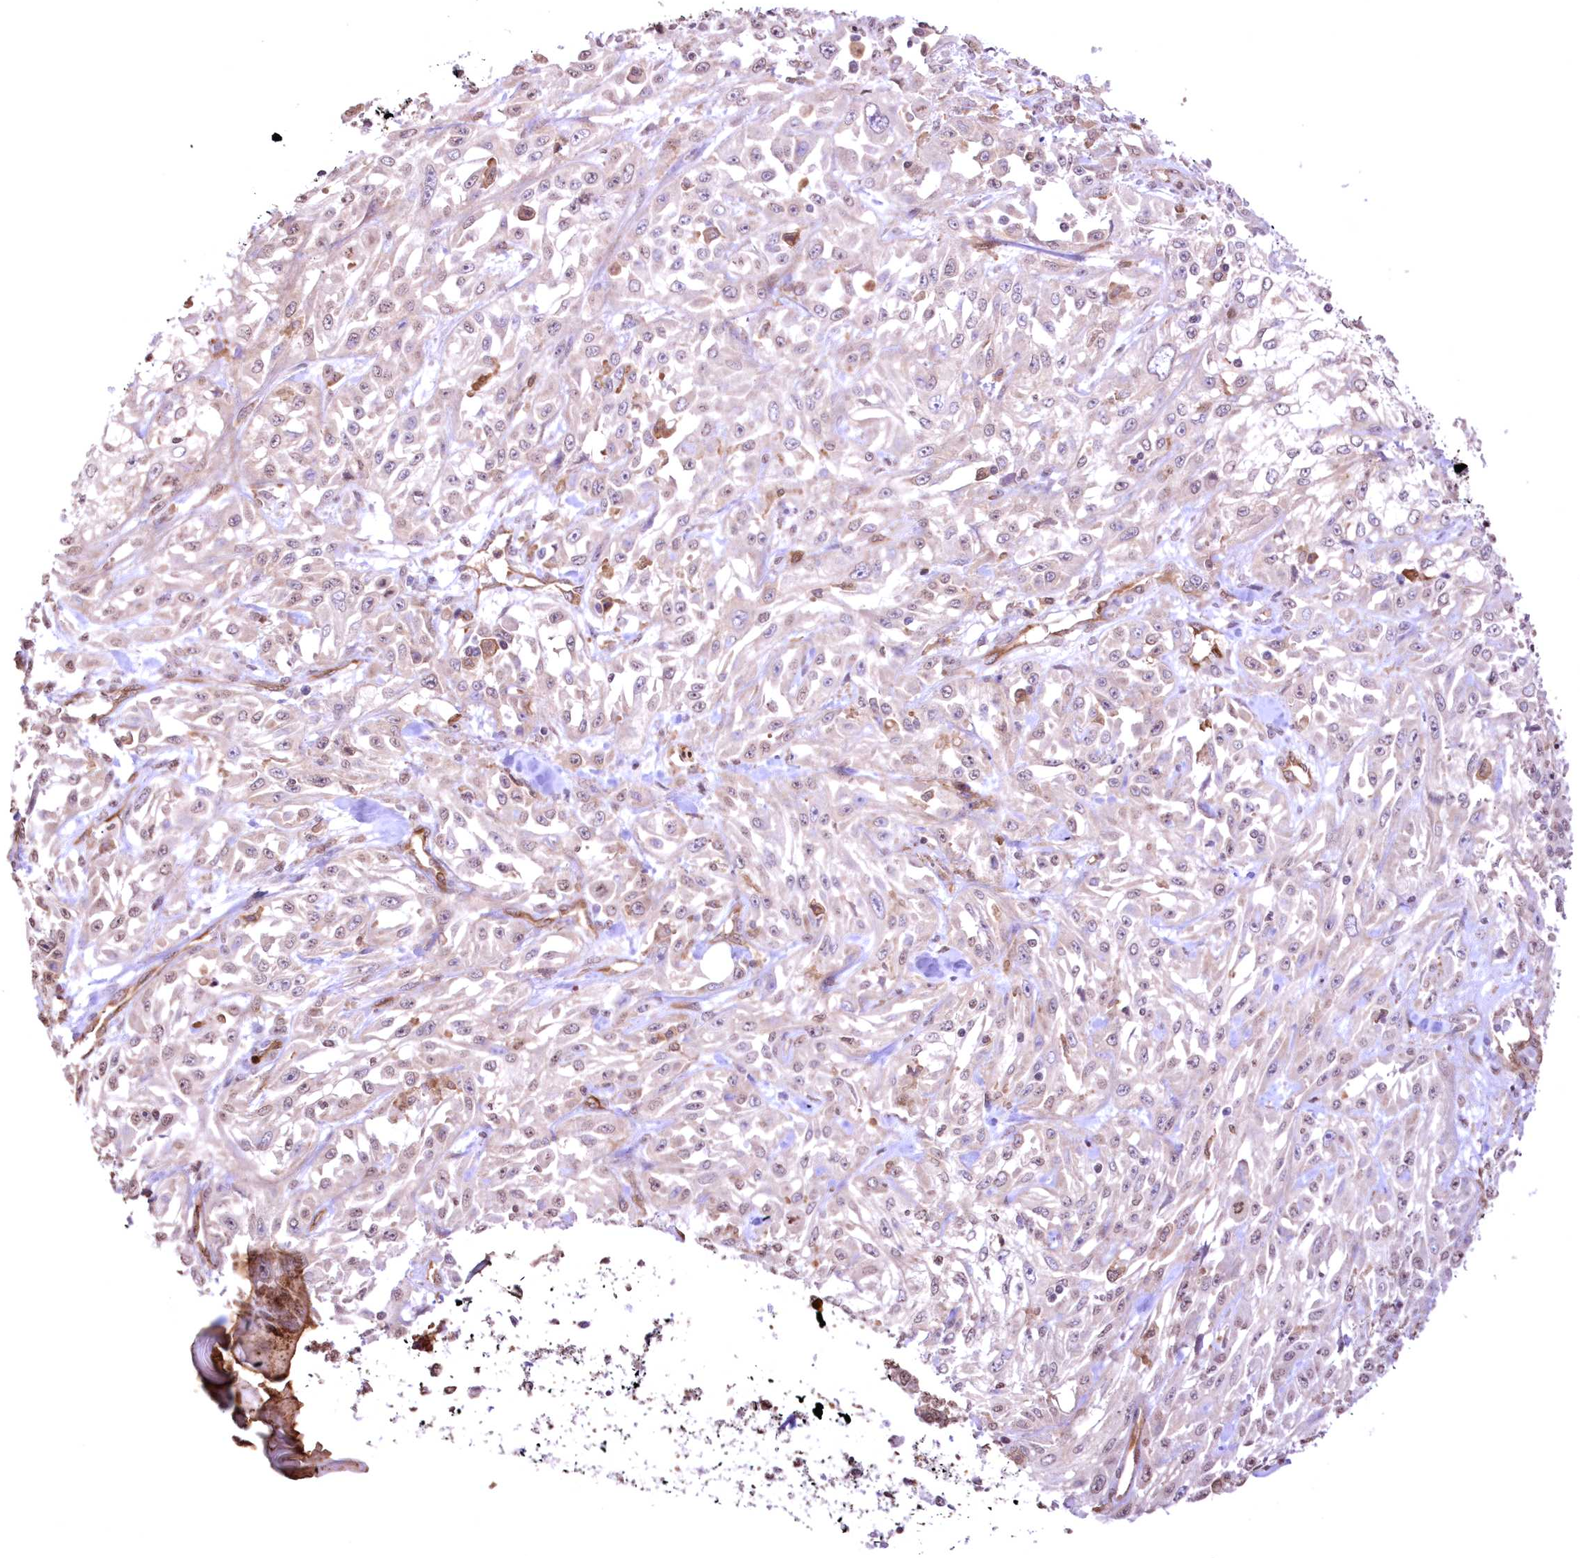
{"staining": {"intensity": "weak", "quantity": "<25%", "location": "nuclear"}, "tissue": "skin cancer", "cell_type": "Tumor cells", "image_type": "cancer", "snomed": [{"axis": "morphology", "description": "Squamous cell carcinoma, NOS"}, {"axis": "morphology", "description": "Squamous cell carcinoma, metastatic, NOS"}, {"axis": "topography", "description": "Skin"}, {"axis": "topography", "description": "Lymph node"}], "caption": "IHC of human skin squamous cell carcinoma exhibits no expression in tumor cells.", "gene": "FCHO2", "patient": {"sex": "male", "age": 75}}